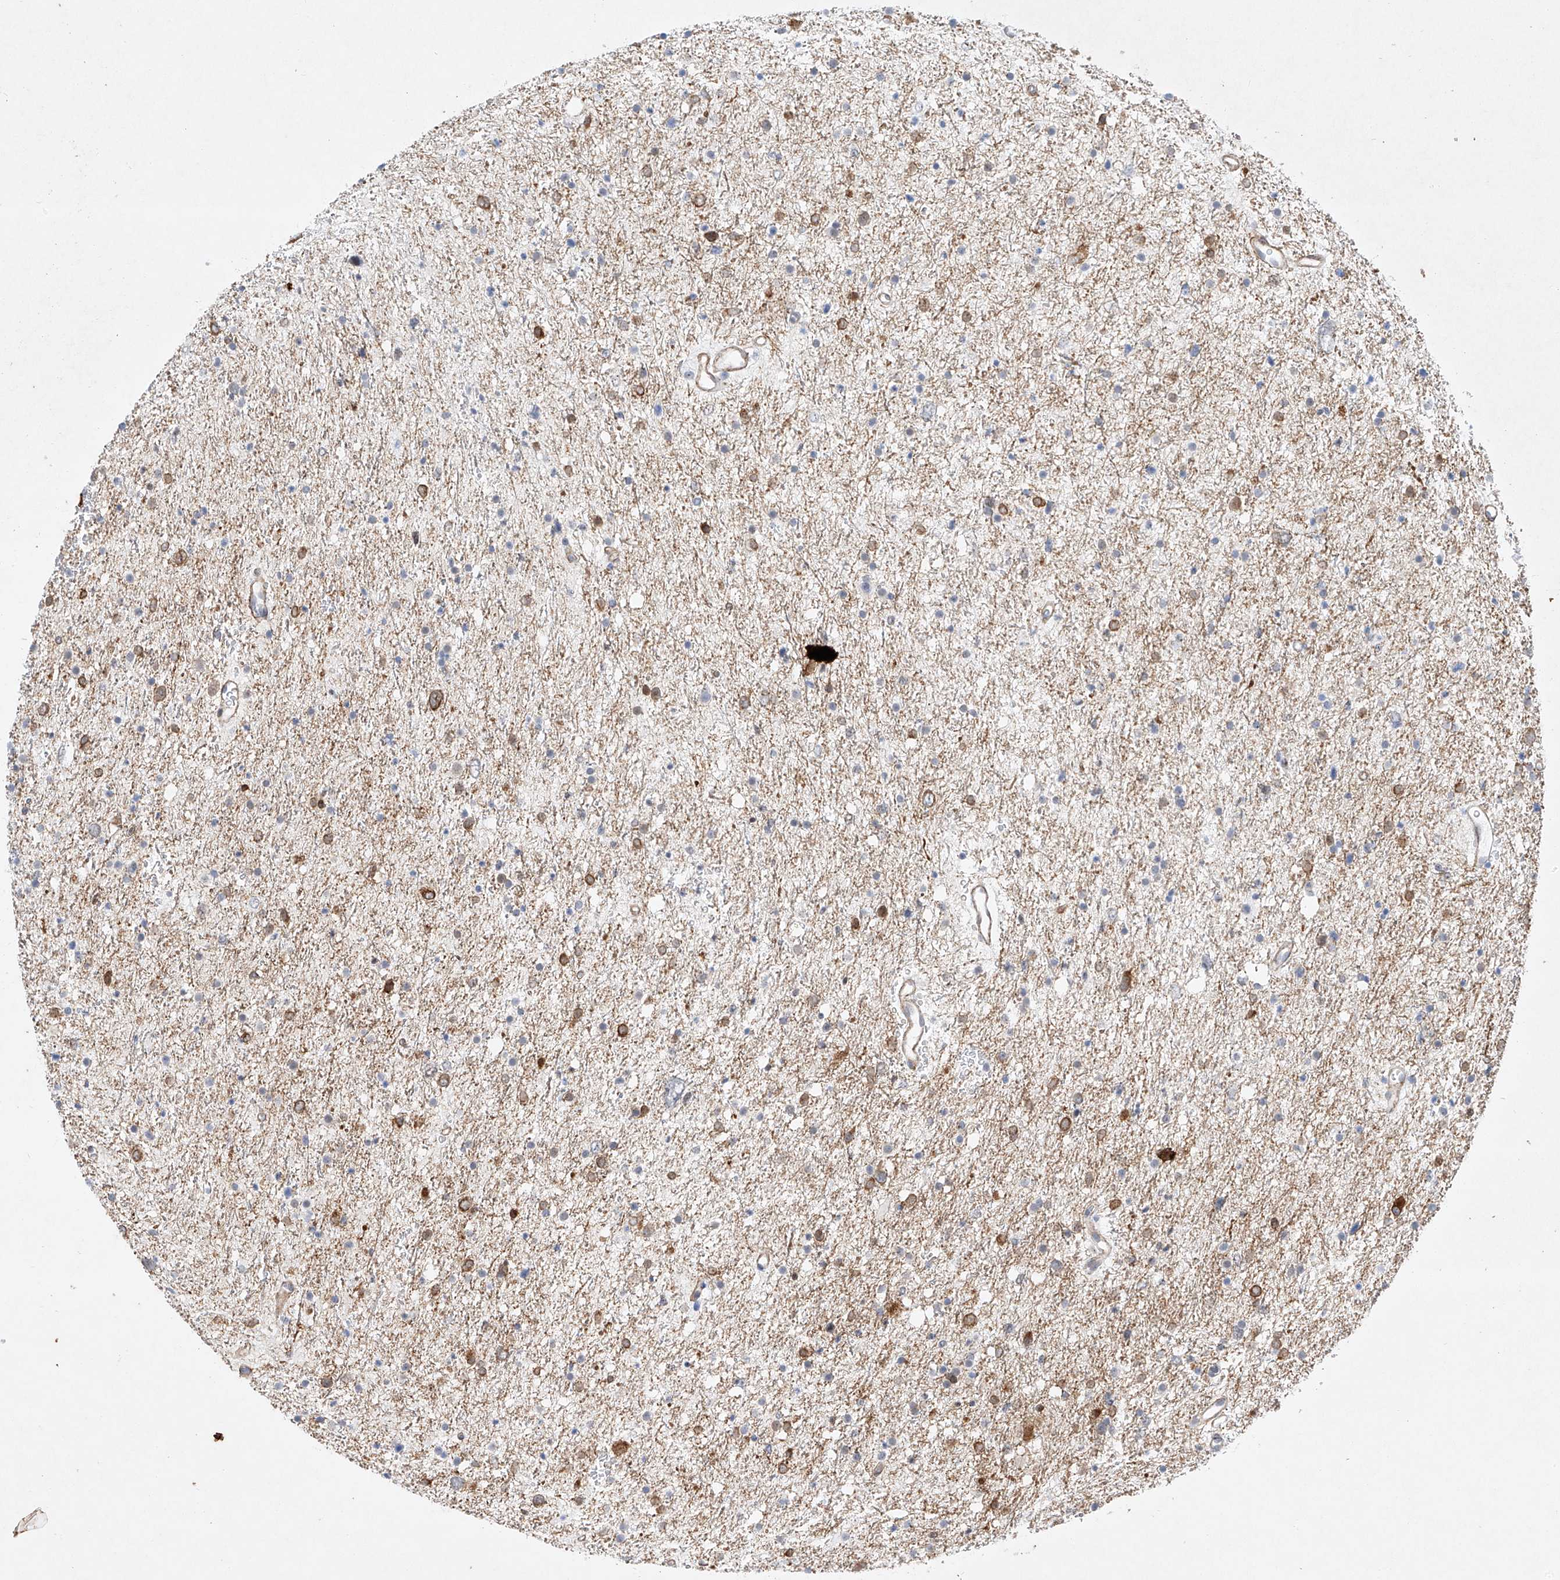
{"staining": {"intensity": "moderate", "quantity": "25%-75%", "location": "cytoplasmic/membranous"}, "tissue": "glioma", "cell_type": "Tumor cells", "image_type": "cancer", "snomed": [{"axis": "morphology", "description": "Glioma, malignant, Low grade"}, {"axis": "topography", "description": "Brain"}], "caption": "Immunohistochemical staining of human low-grade glioma (malignant) shows medium levels of moderate cytoplasmic/membranous positivity in about 25%-75% of tumor cells. Nuclei are stained in blue.", "gene": "REEP2", "patient": {"sex": "female", "age": 37}}